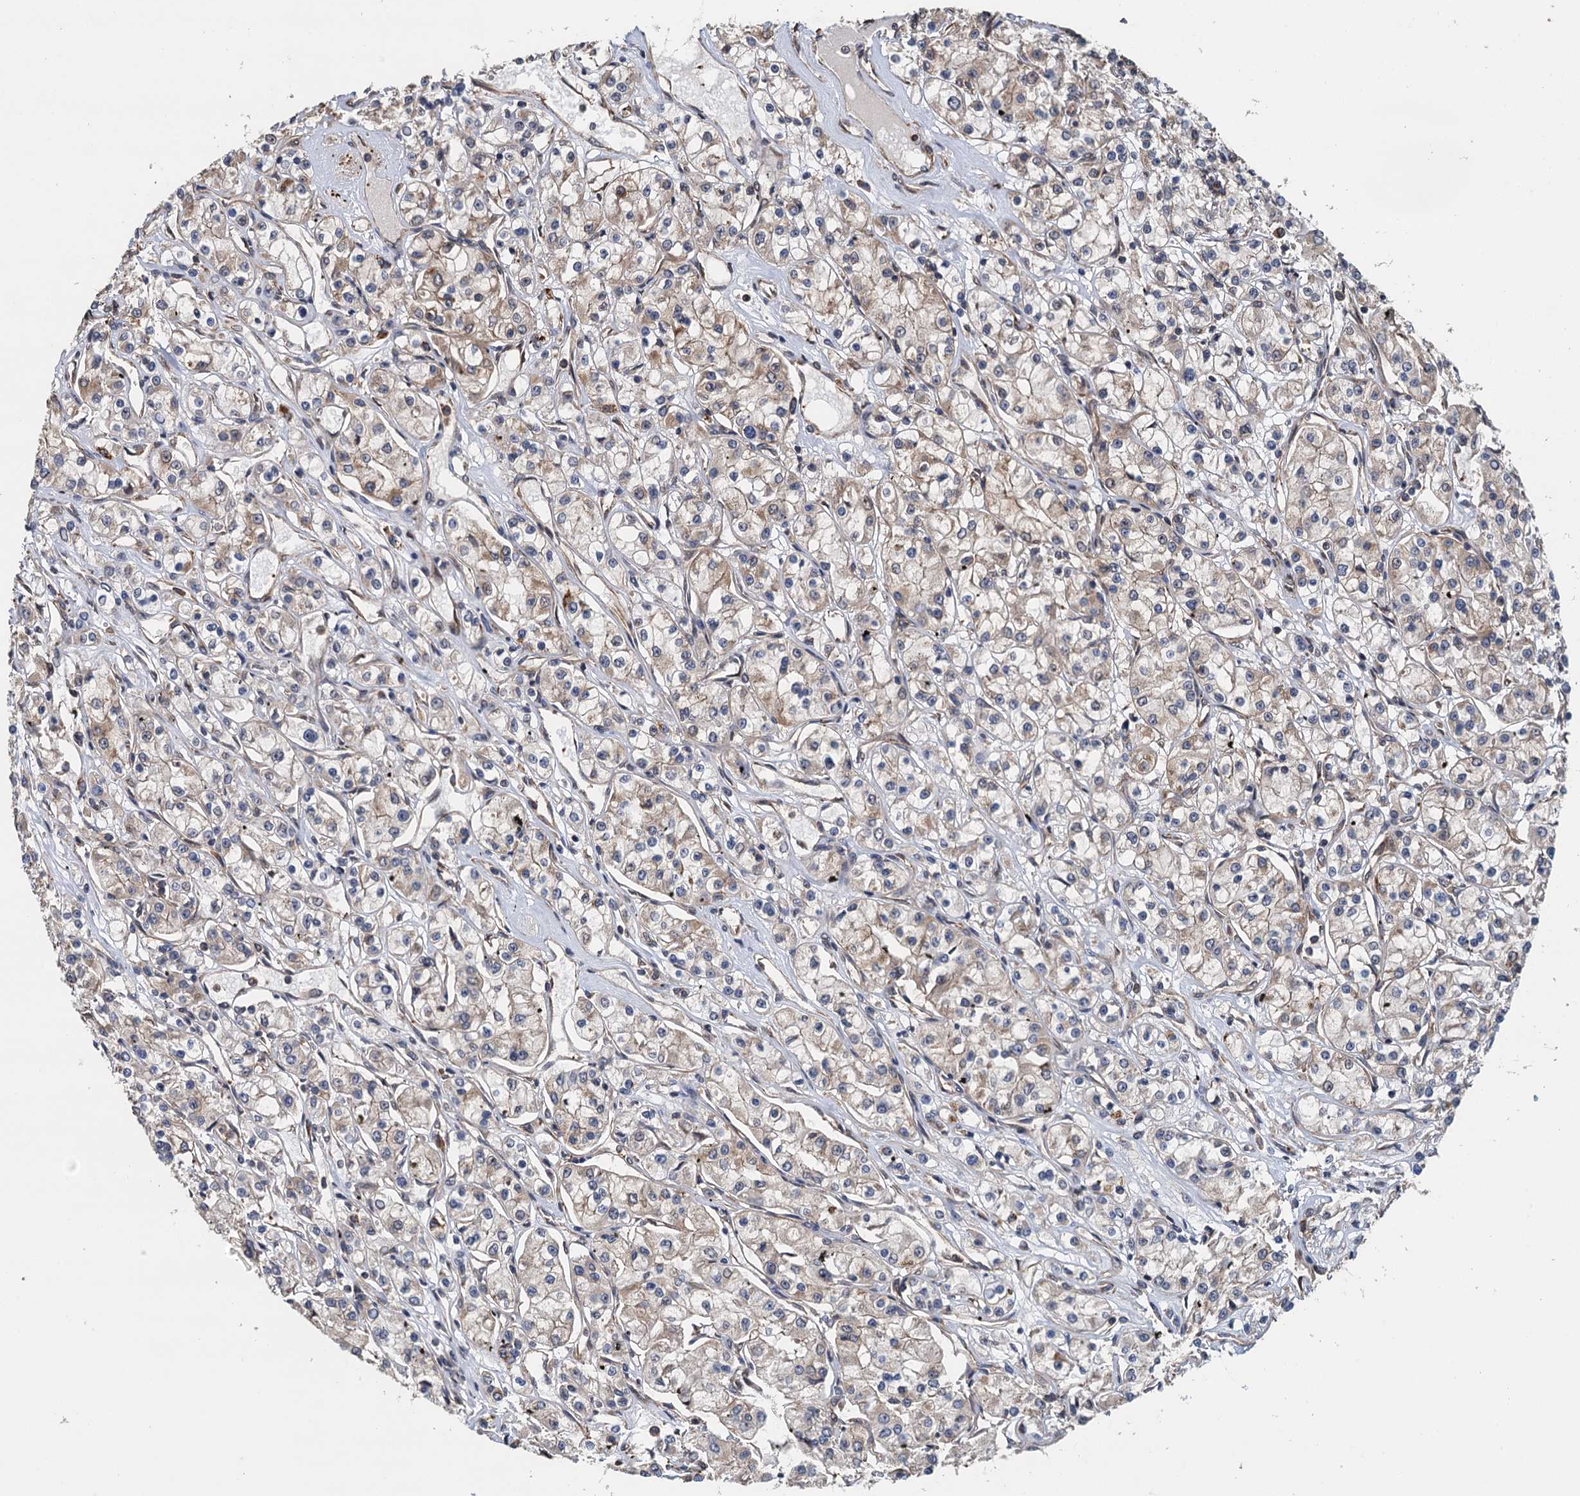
{"staining": {"intensity": "moderate", "quantity": "25%-75%", "location": "cytoplasmic/membranous"}, "tissue": "renal cancer", "cell_type": "Tumor cells", "image_type": "cancer", "snomed": [{"axis": "morphology", "description": "Adenocarcinoma, NOS"}, {"axis": "topography", "description": "Kidney"}], "caption": "The immunohistochemical stain shows moderate cytoplasmic/membranous expression in tumor cells of renal cancer tissue.", "gene": "MEAK7", "patient": {"sex": "female", "age": 59}}